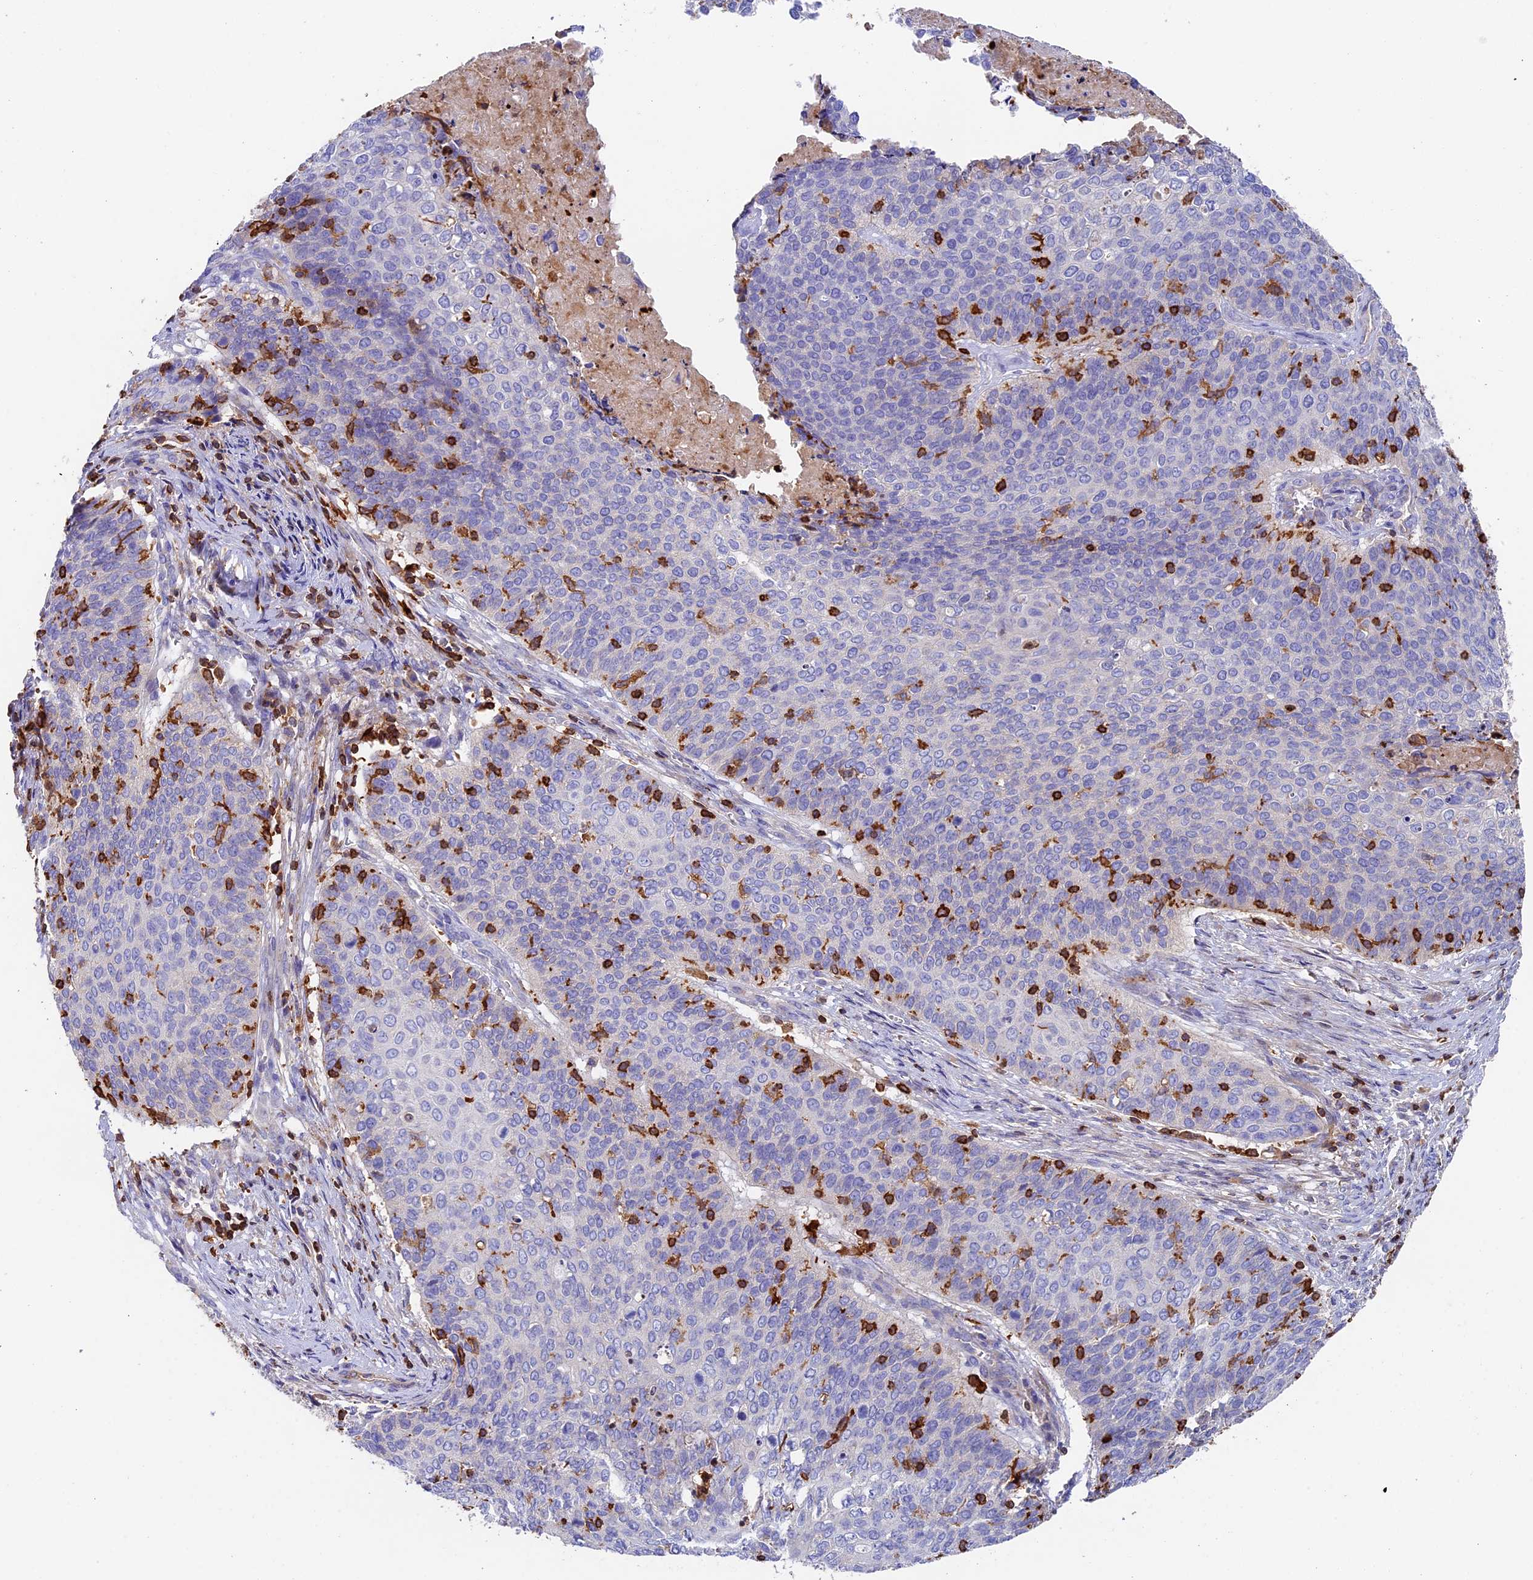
{"staining": {"intensity": "negative", "quantity": "none", "location": "none"}, "tissue": "cervical cancer", "cell_type": "Tumor cells", "image_type": "cancer", "snomed": [{"axis": "morphology", "description": "Squamous cell carcinoma, NOS"}, {"axis": "topography", "description": "Cervix"}], "caption": "Cervical cancer (squamous cell carcinoma) was stained to show a protein in brown. There is no significant expression in tumor cells.", "gene": "ADAT1", "patient": {"sex": "female", "age": 39}}